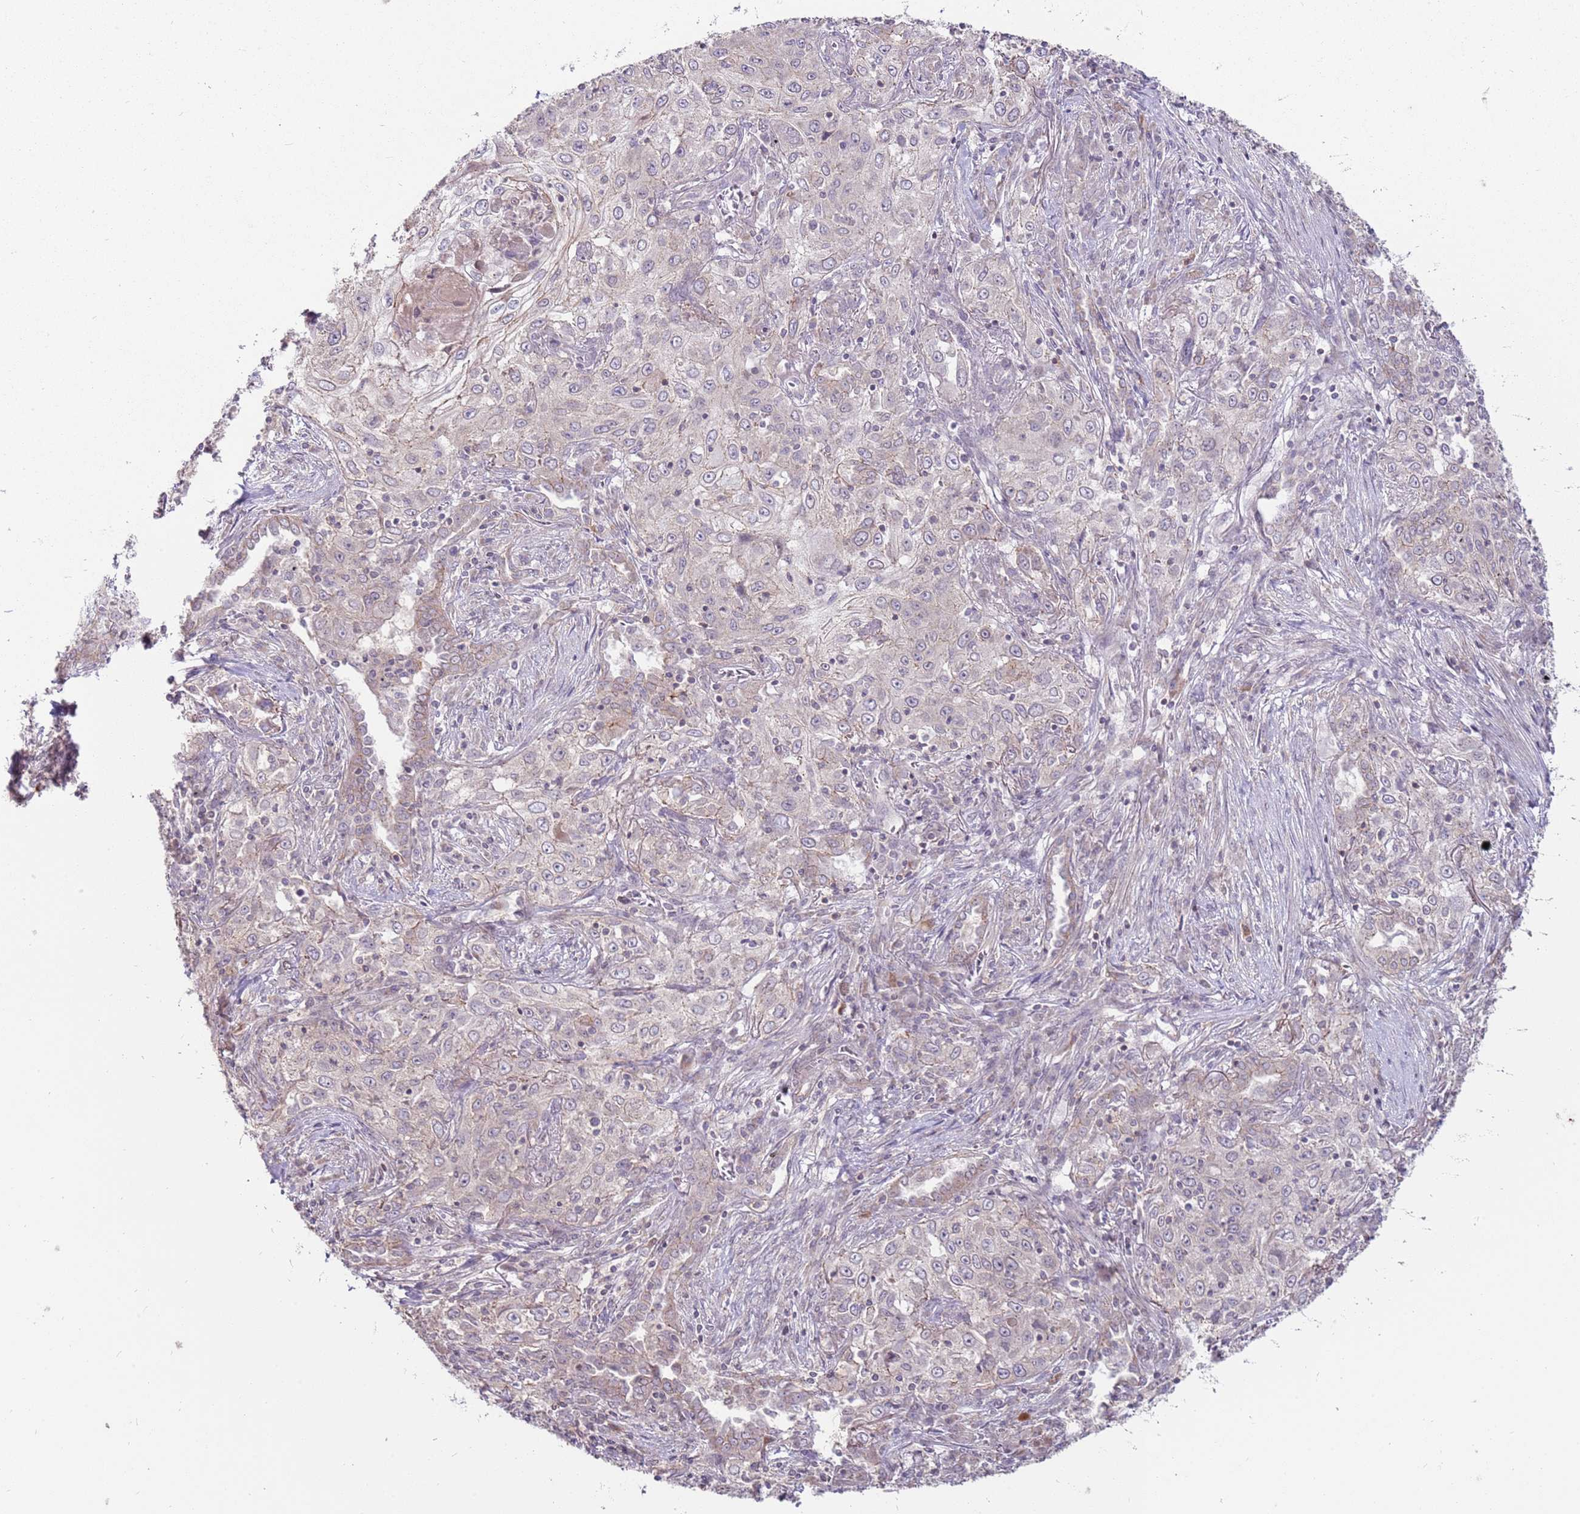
{"staining": {"intensity": "negative", "quantity": "none", "location": "none"}, "tissue": "lung cancer", "cell_type": "Tumor cells", "image_type": "cancer", "snomed": [{"axis": "morphology", "description": "Squamous cell carcinoma, NOS"}, {"axis": "topography", "description": "Lung"}], "caption": "Tumor cells are negative for protein expression in human squamous cell carcinoma (lung).", "gene": "SPATA31D1", "patient": {"sex": "female", "age": 69}}